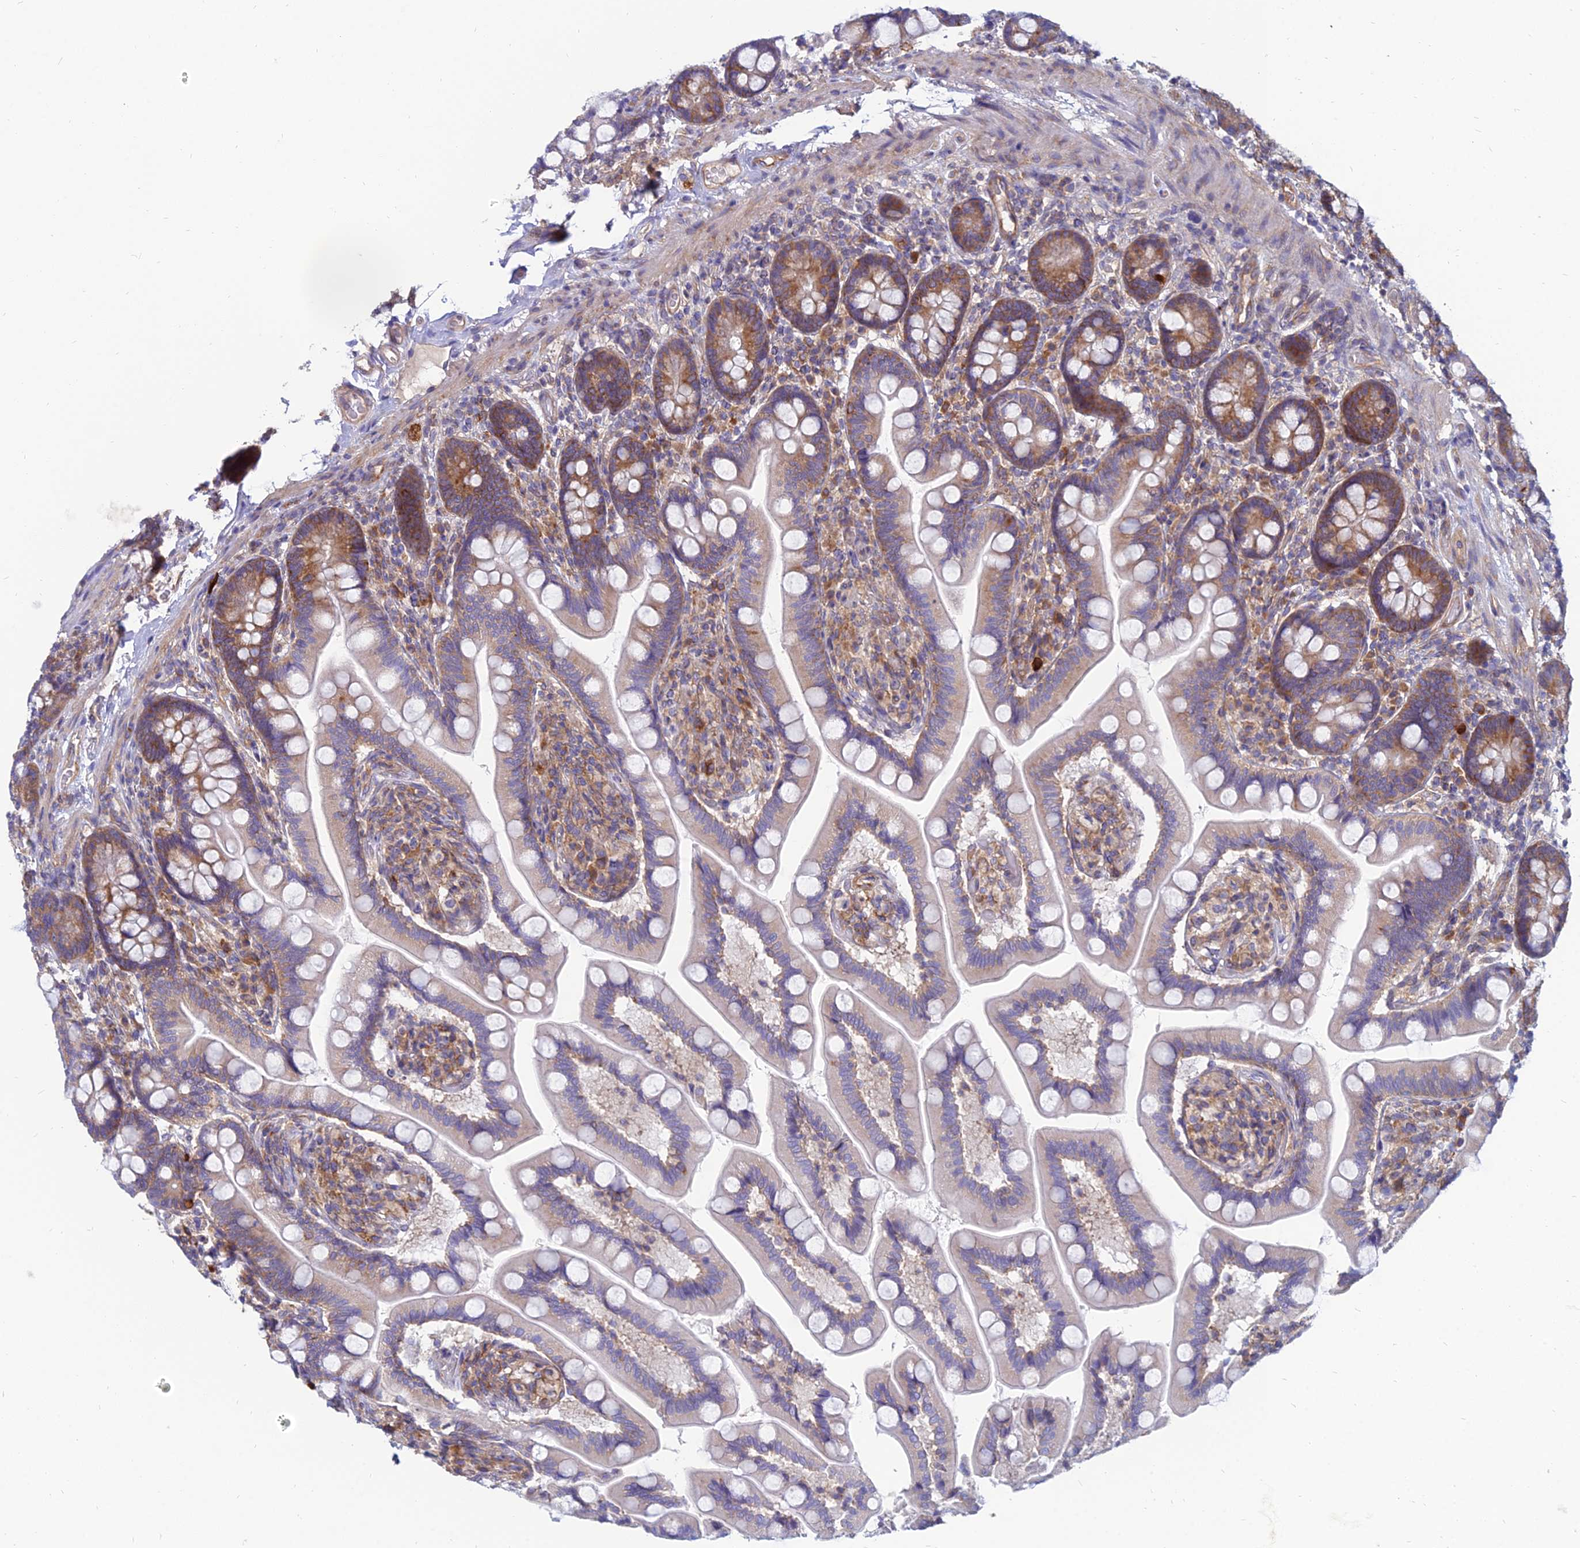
{"staining": {"intensity": "strong", "quantity": "25%-75%", "location": "cytoplasmic/membranous"}, "tissue": "small intestine", "cell_type": "Glandular cells", "image_type": "normal", "snomed": [{"axis": "morphology", "description": "Normal tissue, NOS"}, {"axis": "topography", "description": "Small intestine"}], "caption": "Protein staining of unremarkable small intestine displays strong cytoplasmic/membranous positivity in about 25%-75% of glandular cells. The staining is performed using DAB brown chromogen to label protein expression. The nuclei are counter-stained blue using hematoxylin.", "gene": "TXLNA", "patient": {"sex": "female", "age": 64}}